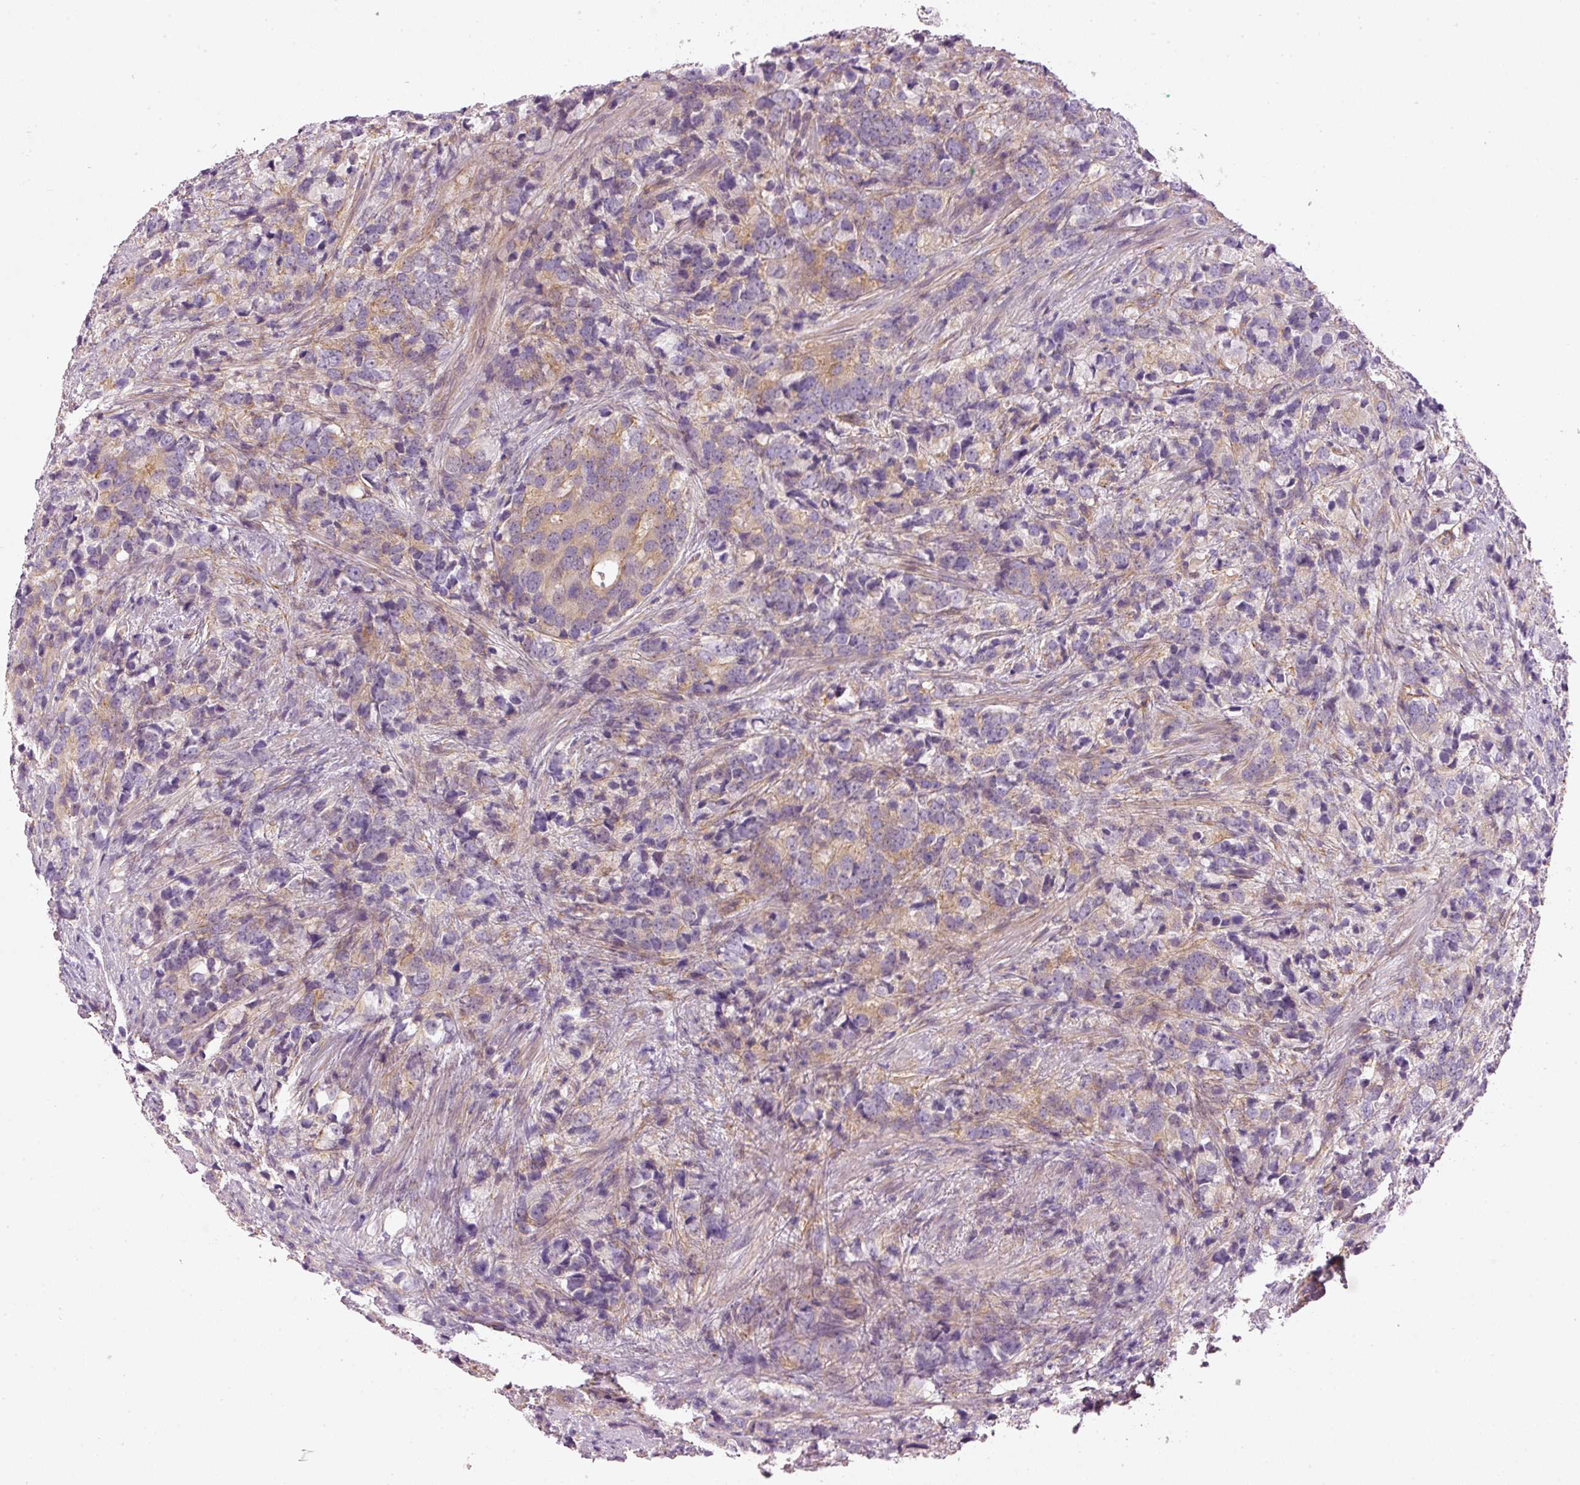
{"staining": {"intensity": "weak", "quantity": "25%-75%", "location": "cytoplasmic/membranous"}, "tissue": "prostate cancer", "cell_type": "Tumor cells", "image_type": "cancer", "snomed": [{"axis": "morphology", "description": "Adenocarcinoma, High grade"}, {"axis": "topography", "description": "Prostate"}], "caption": "The immunohistochemical stain shows weak cytoplasmic/membranous expression in tumor cells of prostate high-grade adenocarcinoma tissue.", "gene": "OSR2", "patient": {"sex": "male", "age": 62}}